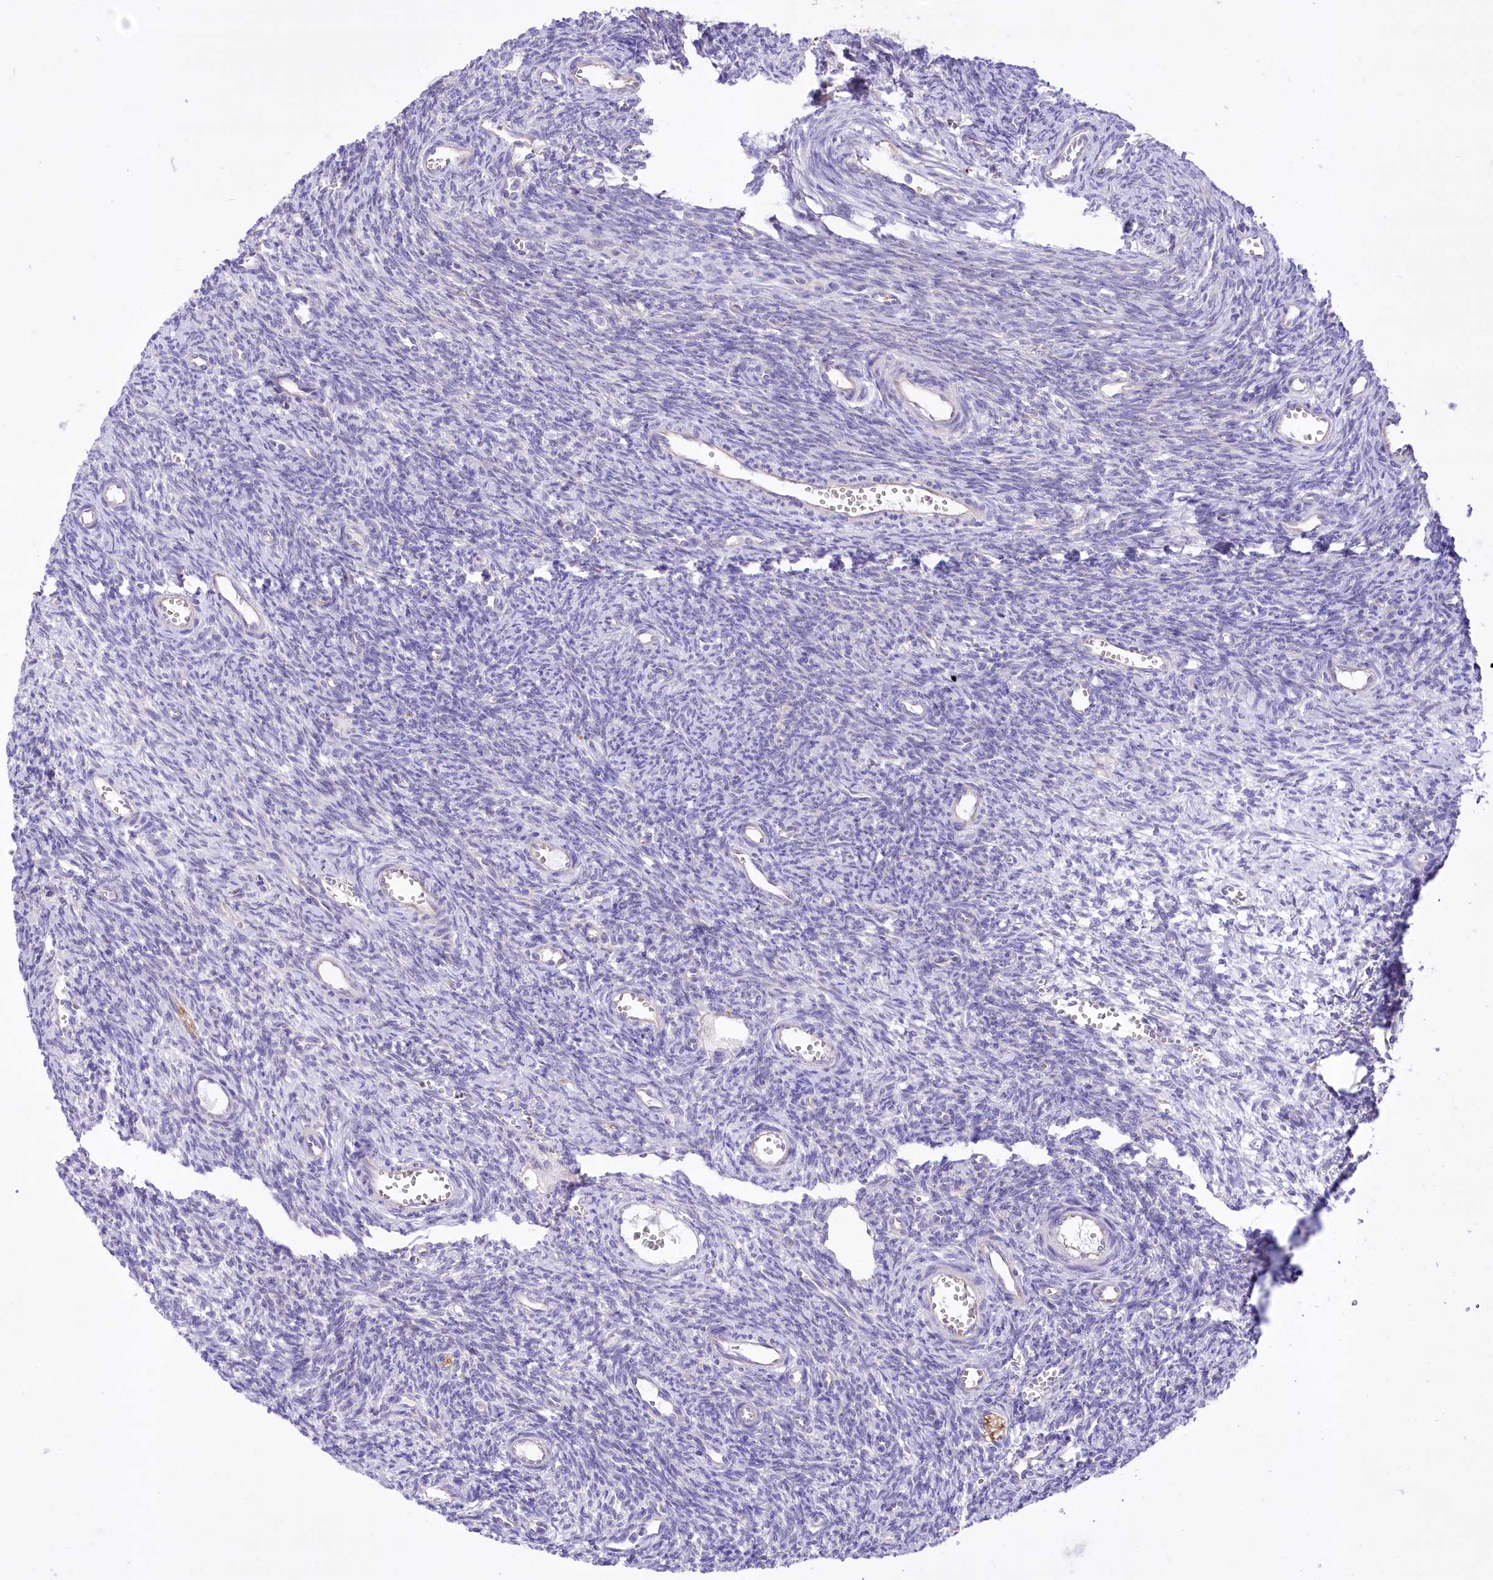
{"staining": {"intensity": "negative", "quantity": "none", "location": "none"}, "tissue": "ovary", "cell_type": "Ovarian stroma cells", "image_type": "normal", "snomed": [{"axis": "morphology", "description": "Normal tissue, NOS"}, {"axis": "topography", "description": "Ovary"}], "caption": "IHC histopathology image of normal ovary stained for a protein (brown), which demonstrates no positivity in ovarian stroma cells. (Brightfield microscopy of DAB (3,3'-diaminobenzidine) immunohistochemistry (IHC) at high magnification).", "gene": "LRRC34", "patient": {"sex": "female", "age": 39}}